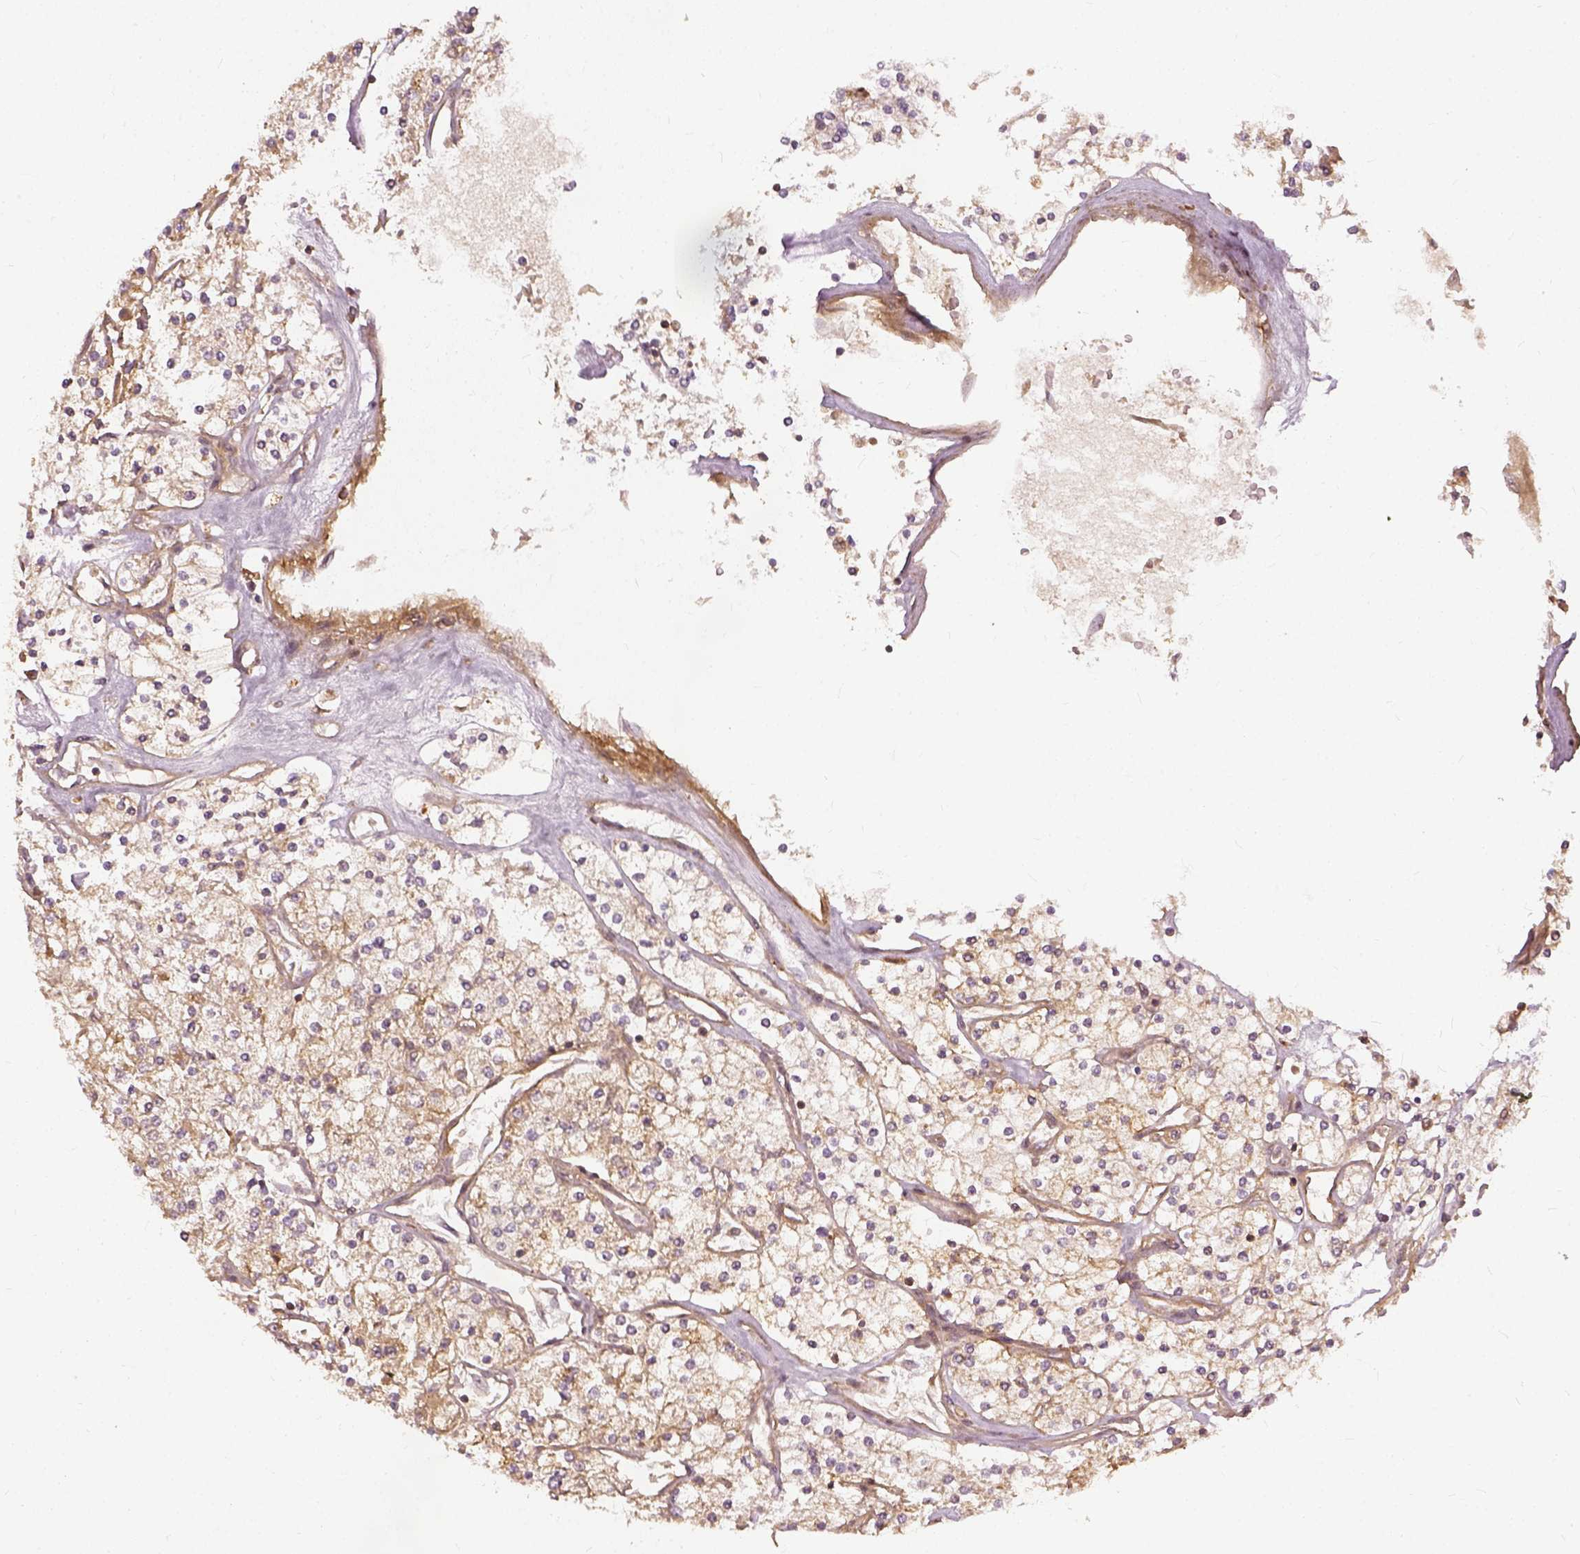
{"staining": {"intensity": "moderate", "quantity": "25%-75%", "location": "cytoplasmic/membranous"}, "tissue": "renal cancer", "cell_type": "Tumor cells", "image_type": "cancer", "snomed": [{"axis": "morphology", "description": "Adenocarcinoma, NOS"}, {"axis": "topography", "description": "Kidney"}], "caption": "The micrograph displays a brown stain indicating the presence of a protein in the cytoplasmic/membranous of tumor cells in renal cancer (adenocarcinoma).", "gene": "VEGFA", "patient": {"sex": "male", "age": 80}}